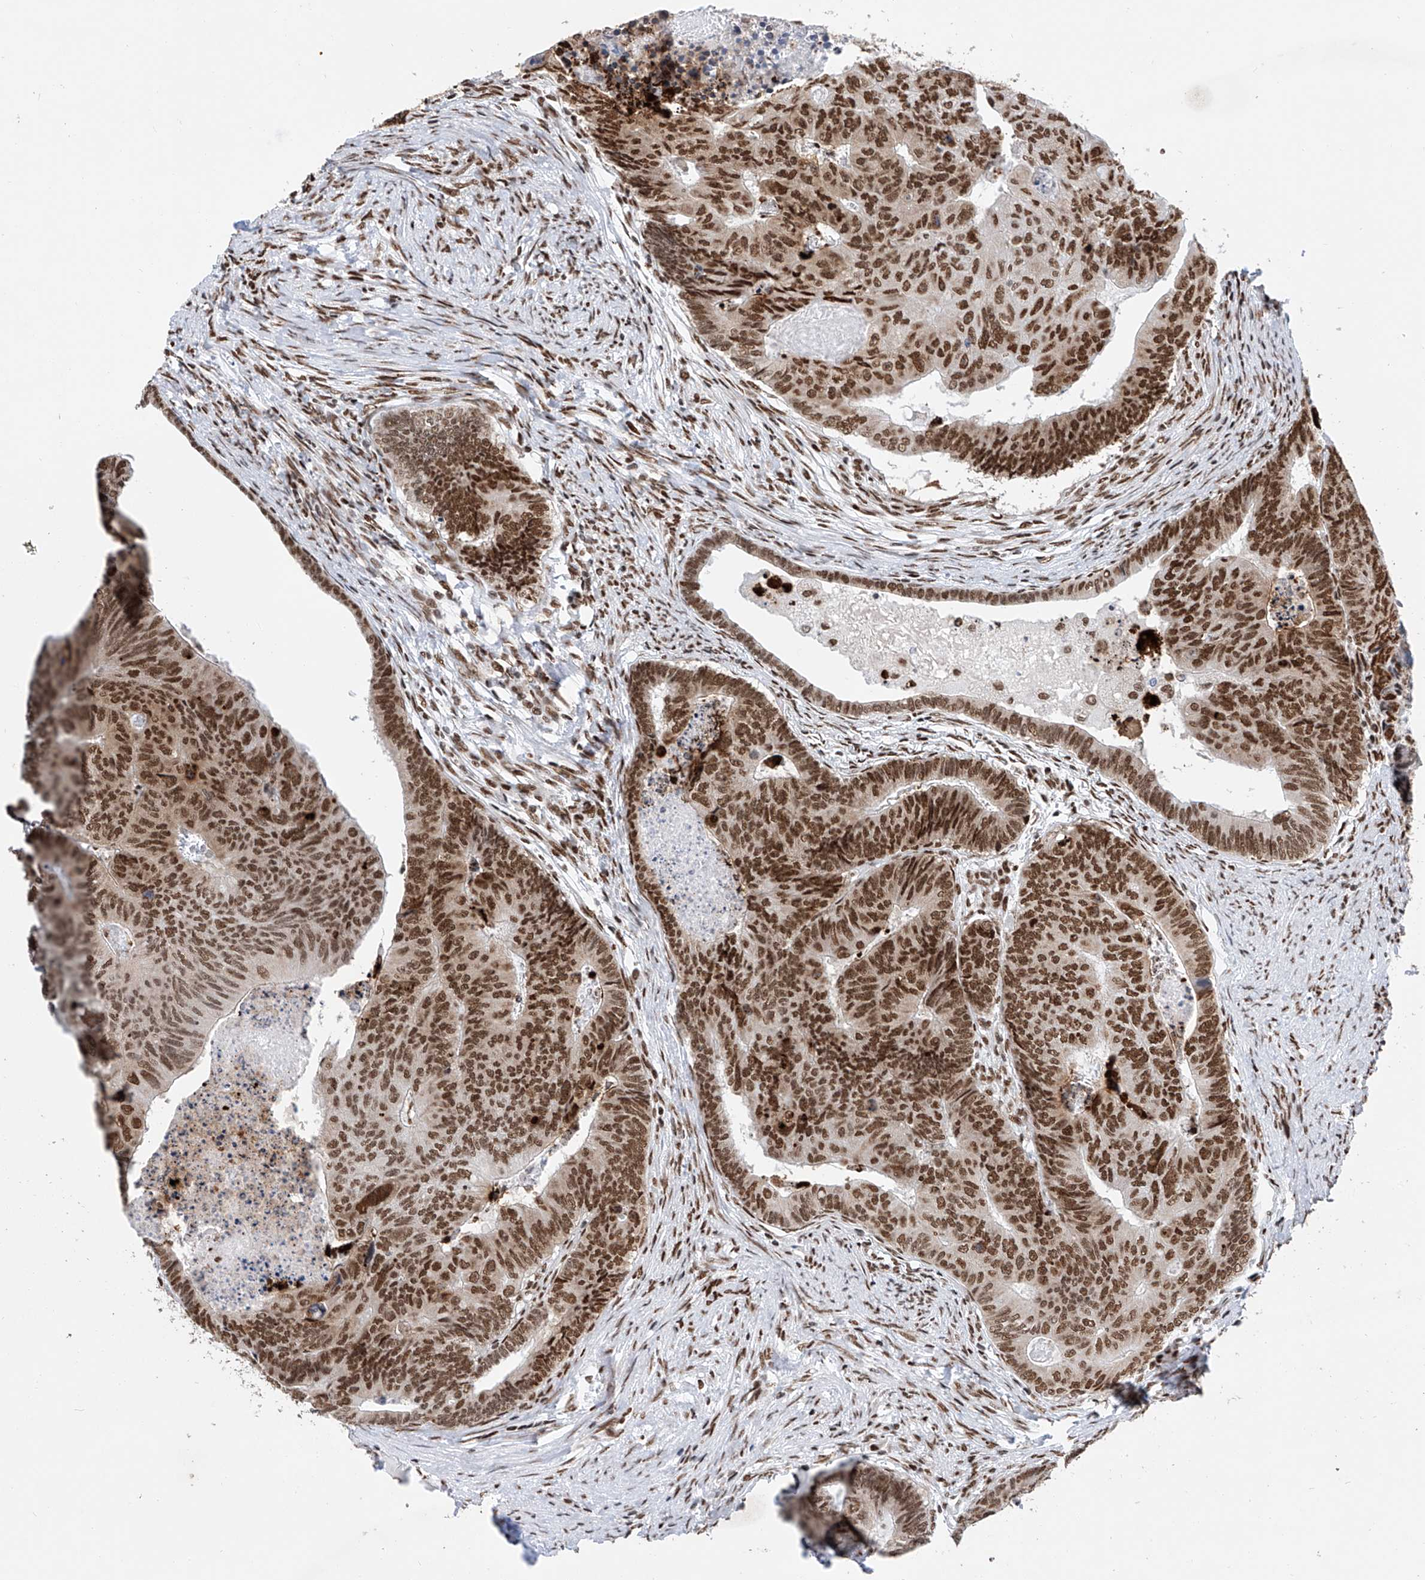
{"staining": {"intensity": "strong", "quantity": ">75%", "location": "nuclear"}, "tissue": "colorectal cancer", "cell_type": "Tumor cells", "image_type": "cancer", "snomed": [{"axis": "morphology", "description": "Adenocarcinoma, NOS"}, {"axis": "topography", "description": "Colon"}], "caption": "Protein expression analysis of human adenocarcinoma (colorectal) reveals strong nuclear staining in about >75% of tumor cells. (DAB (3,3'-diaminobenzidine) = brown stain, brightfield microscopy at high magnification).", "gene": "SRSF6", "patient": {"sex": "female", "age": 67}}